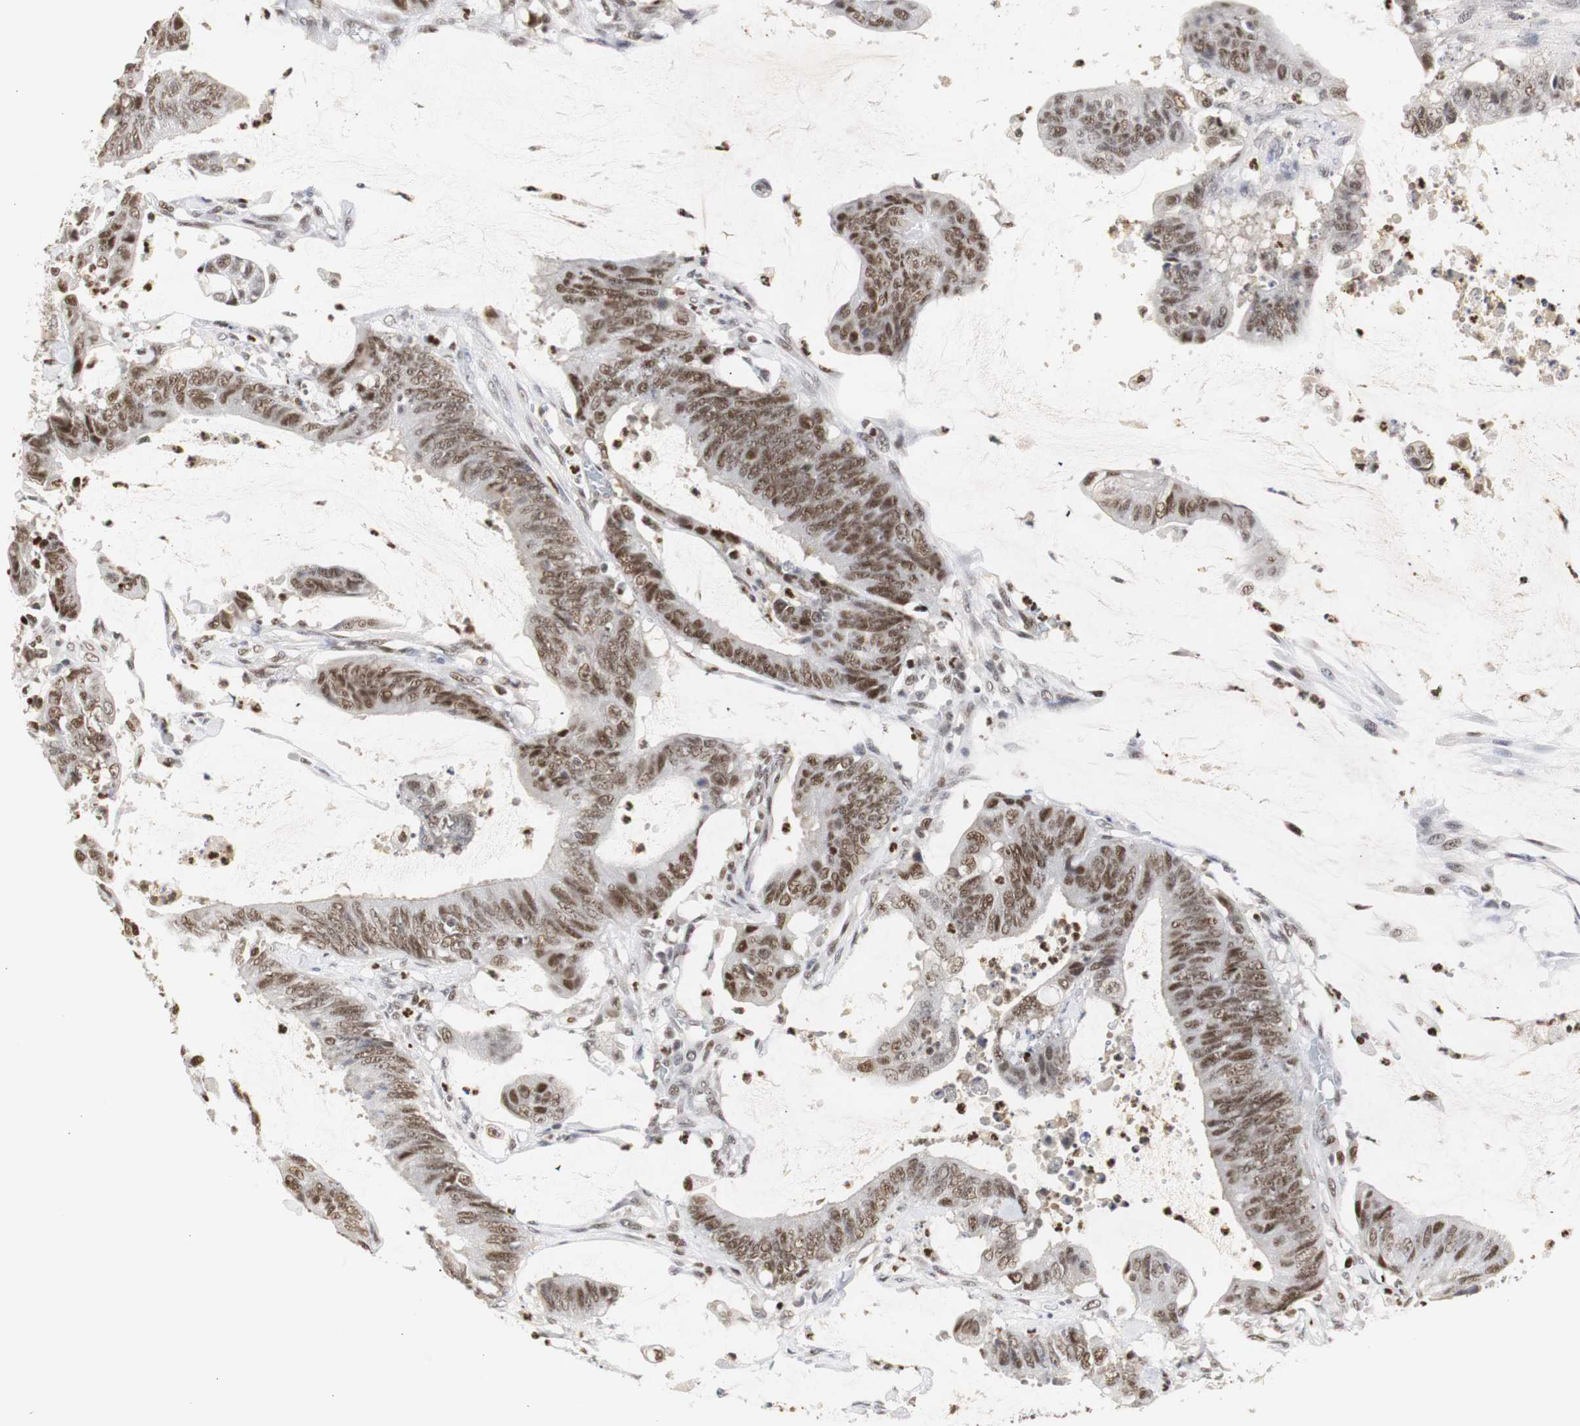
{"staining": {"intensity": "moderate", "quantity": ">75%", "location": "nuclear"}, "tissue": "colorectal cancer", "cell_type": "Tumor cells", "image_type": "cancer", "snomed": [{"axis": "morphology", "description": "Adenocarcinoma, NOS"}, {"axis": "topography", "description": "Rectum"}], "caption": "Colorectal cancer was stained to show a protein in brown. There is medium levels of moderate nuclear positivity in approximately >75% of tumor cells.", "gene": "ZFC3H1", "patient": {"sex": "female", "age": 66}}